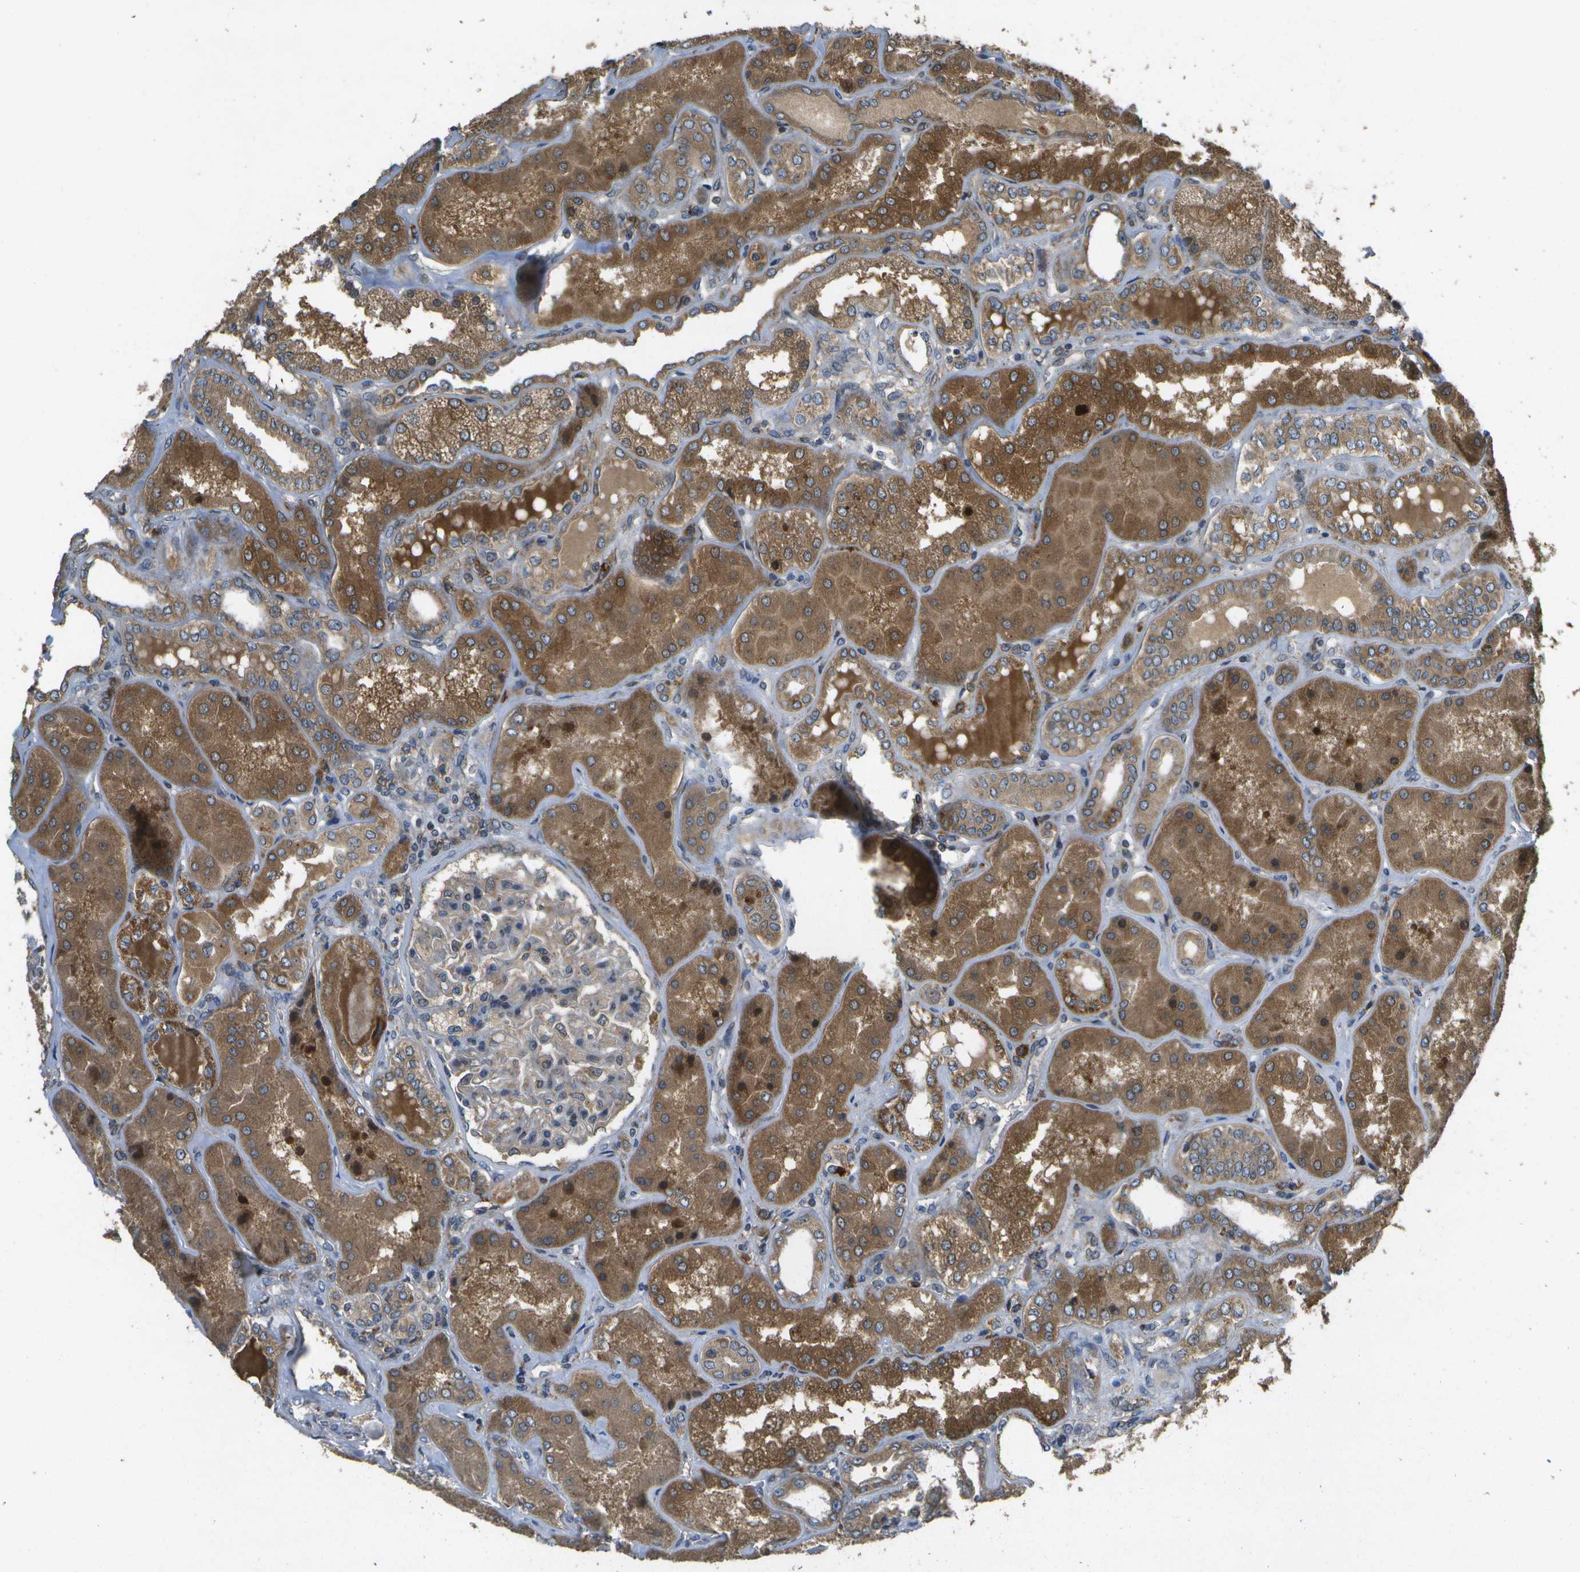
{"staining": {"intensity": "moderate", "quantity": "<25%", "location": "cytoplasmic/membranous"}, "tissue": "kidney", "cell_type": "Cells in glomeruli", "image_type": "normal", "snomed": [{"axis": "morphology", "description": "Normal tissue, NOS"}, {"axis": "topography", "description": "Kidney"}], "caption": "Immunohistochemical staining of benign kidney displays moderate cytoplasmic/membranous protein staining in approximately <25% of cells in glomeruli. The protein of interest is shown in brown color, while the nuclei are stained blue.", "gene": "HFE", "patient": {"sex": "female", "age": 56}}